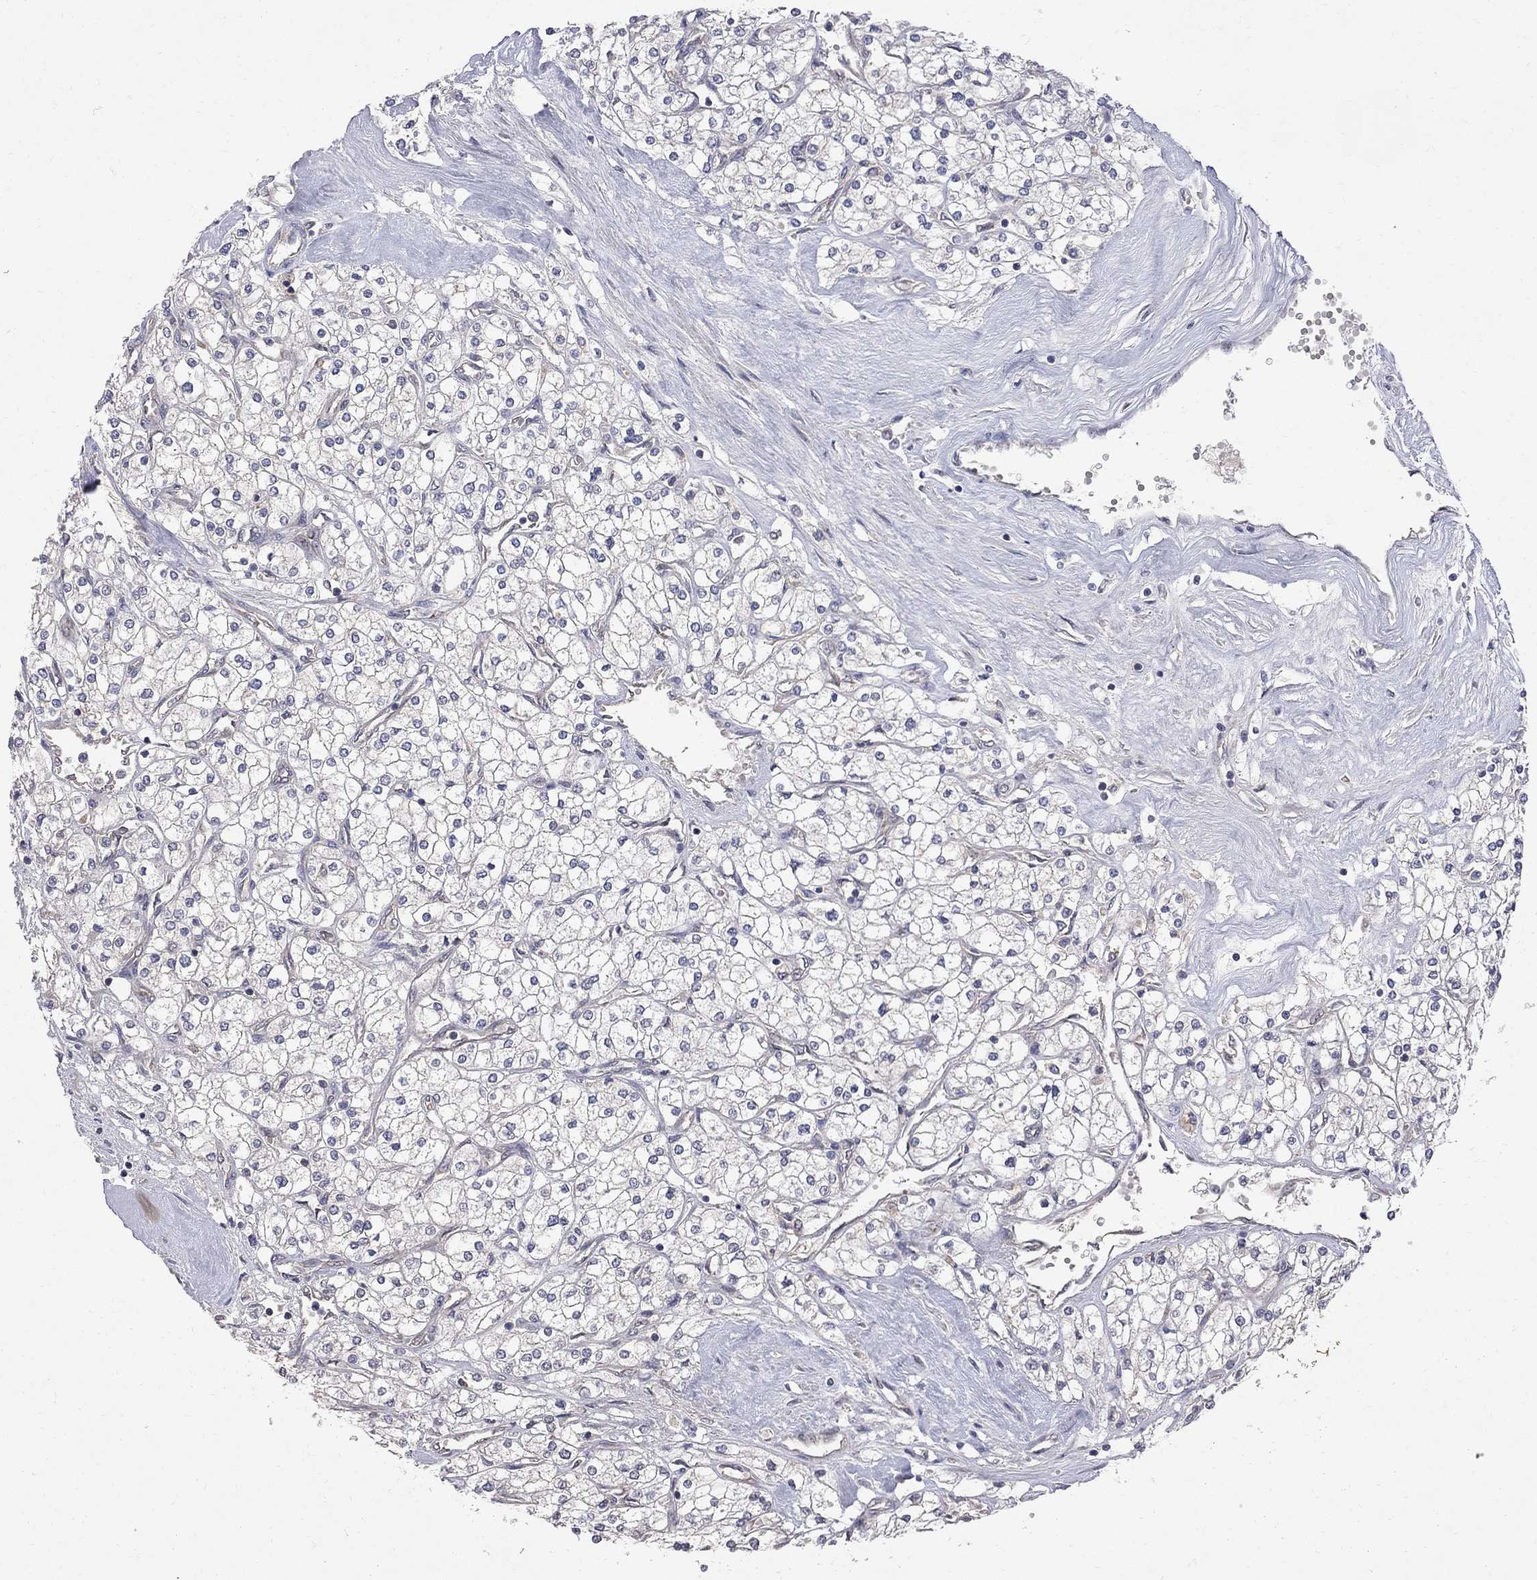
{"staining": {"intensity": "negative", "quantity": "none", "location": "none"}, "tissue": "renal cancer", "cell_type": "Tumor cells", "image_type": "cancer", "snomed": [{"axis": "morphology", "description": "Adenocarcinoma, NOS"}, {"axis": "topography", "description": "Kidney"}], "caption": "High power microscopy histopathology image of an immunohistochemistry photomicrograph of renal adenocarcinoma, revealing no significant positivity in tumor cells.", "gene": "ABI3", "patient": {"sex": "male", "age": 80}}